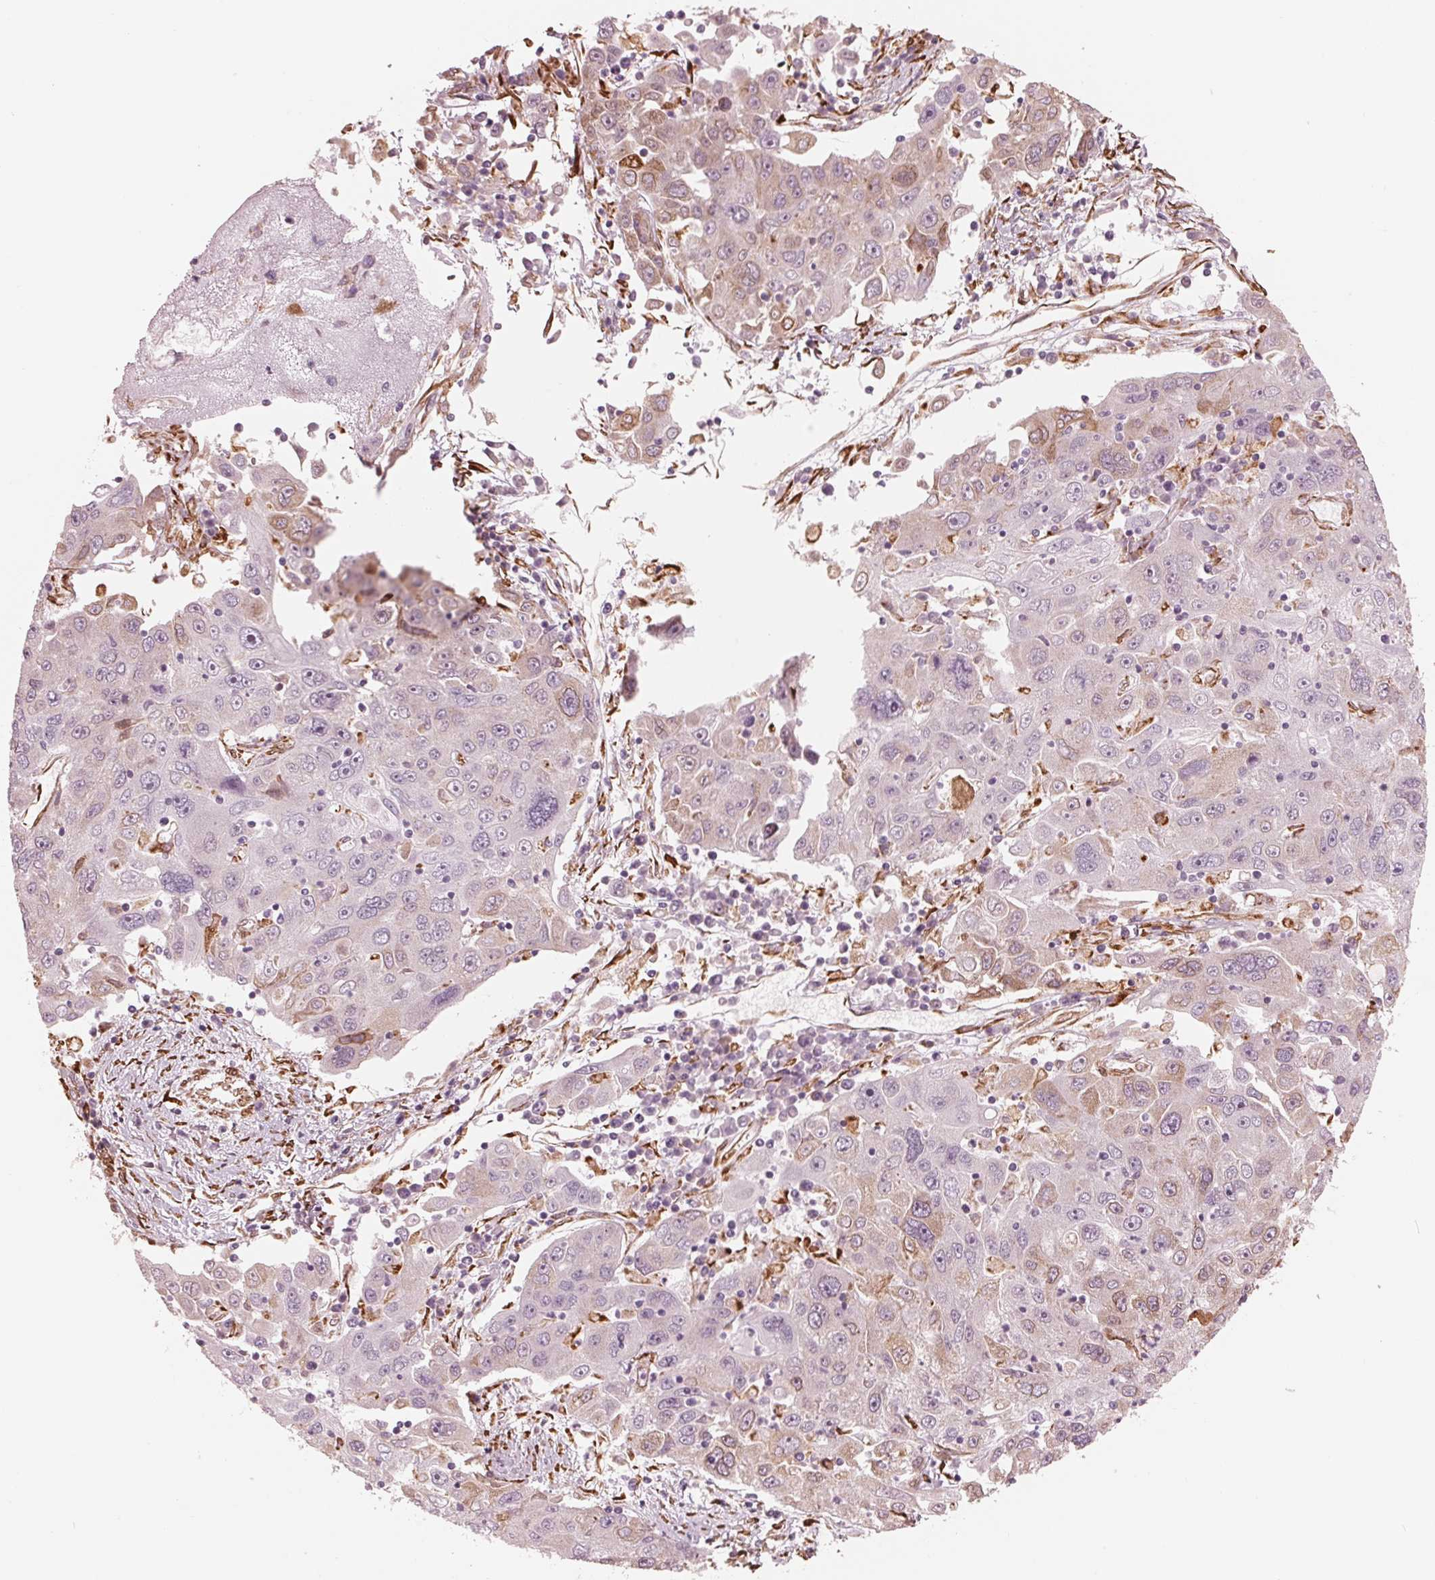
{"staining": {"intensity": "negative", "quantity": "none", "location": "none"}, "tissue": "stomach cancer", "cell_type": "Tumor cells", "image_type": "cancer", "snomed": [{"axis": "morphology", "description": "Adenocarcinoma, NOS"}, {"axis": "topography", "description": "Stomach"}], "caption": "Adenocarcinoma (stomach) stained for a protein using immunohistochemistry (IHC) displays no expression tumor cells.", "gene": "IKBIP", "patient": {"sex": "male", "age": 56}}